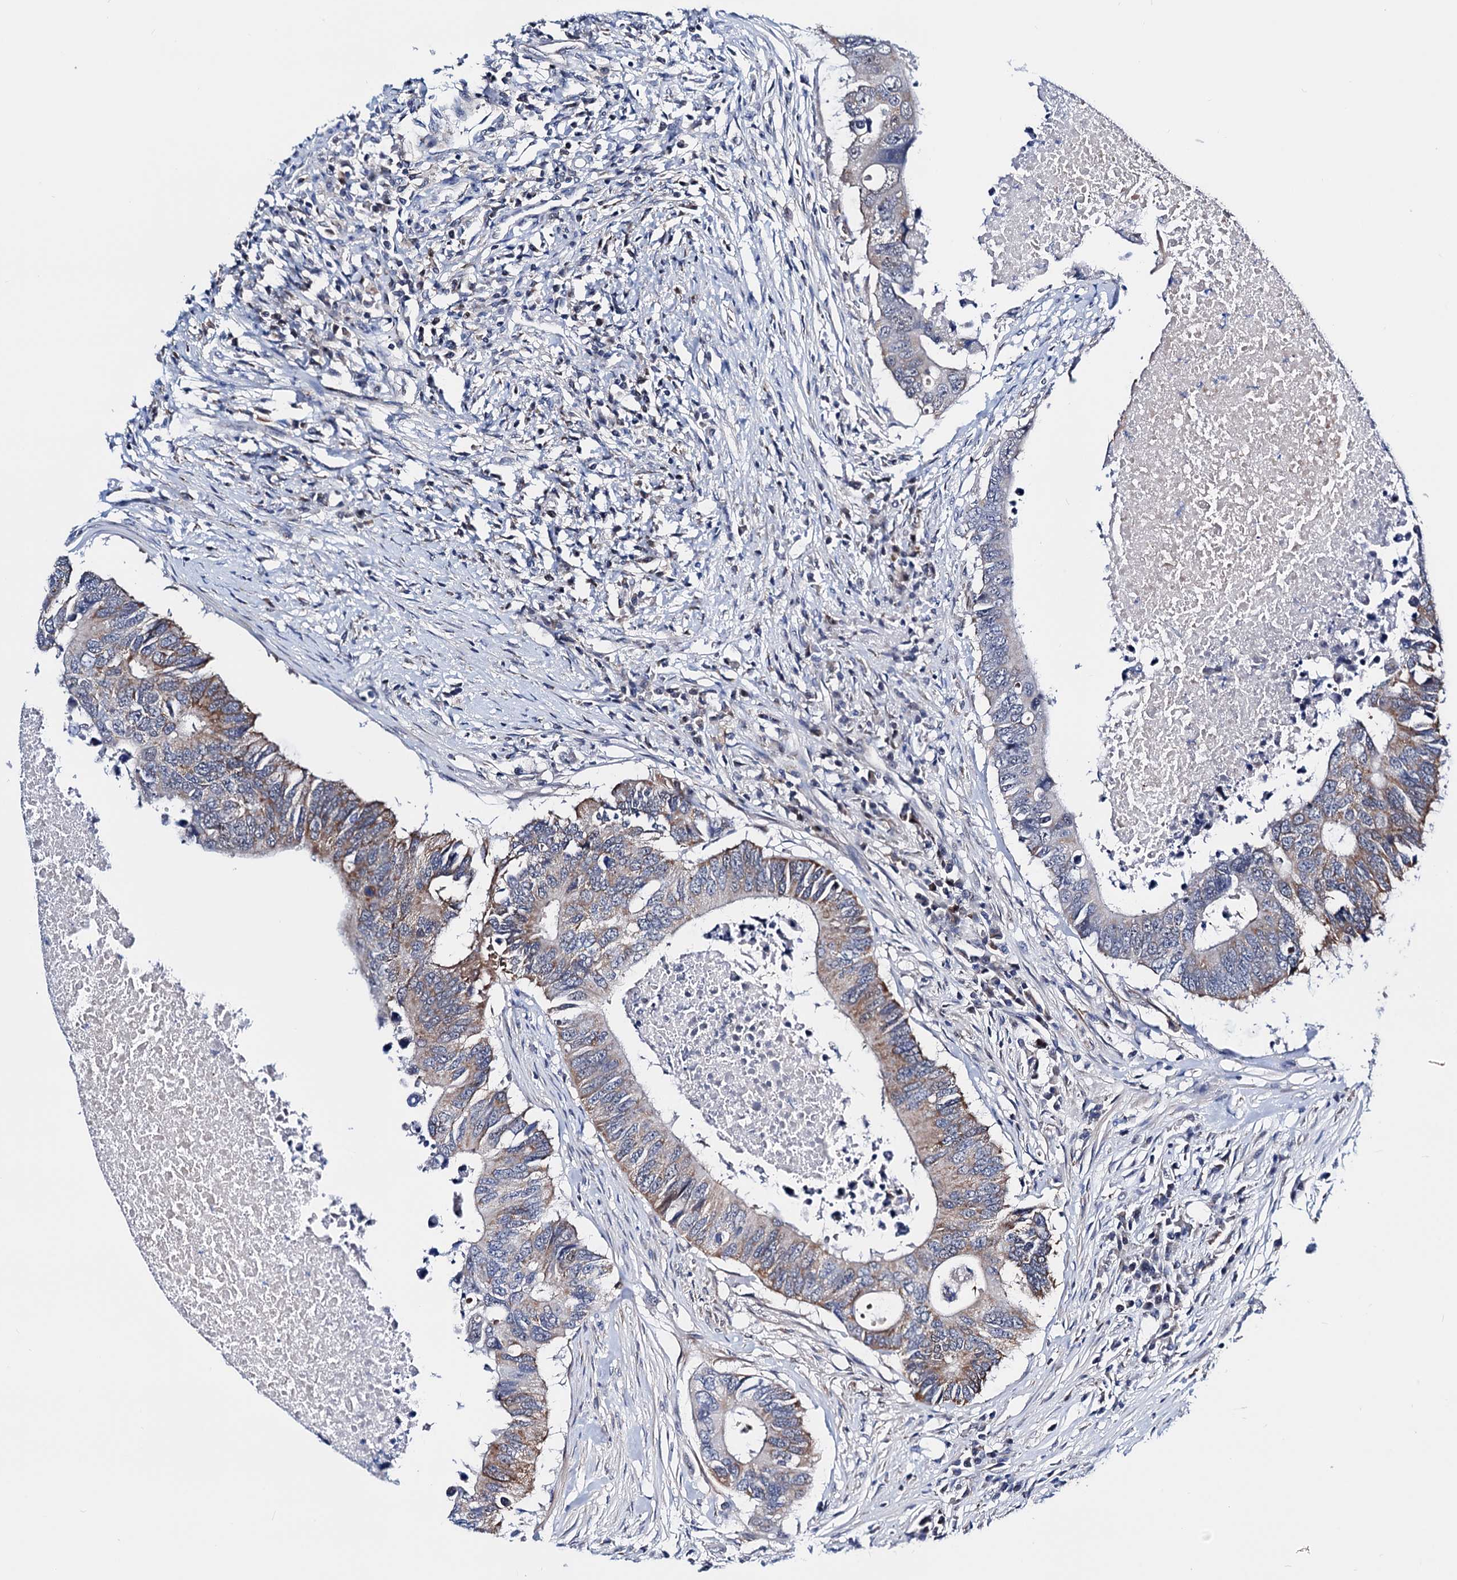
{"staining": {"intensity": "moderate", "quantity": "25%-75%", "location": "cytoplasmic/membranous"}, "tissue": "colorectal cancer", "cell_type": "Tumor cells", "image_type": "cancer", "snomed": [{"axis": "morphology", "description": "Adenocarcinoma, NOS"}, {"axis": "topography", "description": "Colon"}], "caption": "Approximately 25%-75% of tumor cells in adenocarcinoma (colorectal) exhibit moderate cytoplasmic/membranous protein expression as visualized by brown immunohistochemical staining.", "gene": "COA4", "patient": {"sex": "male", "age": 71}}